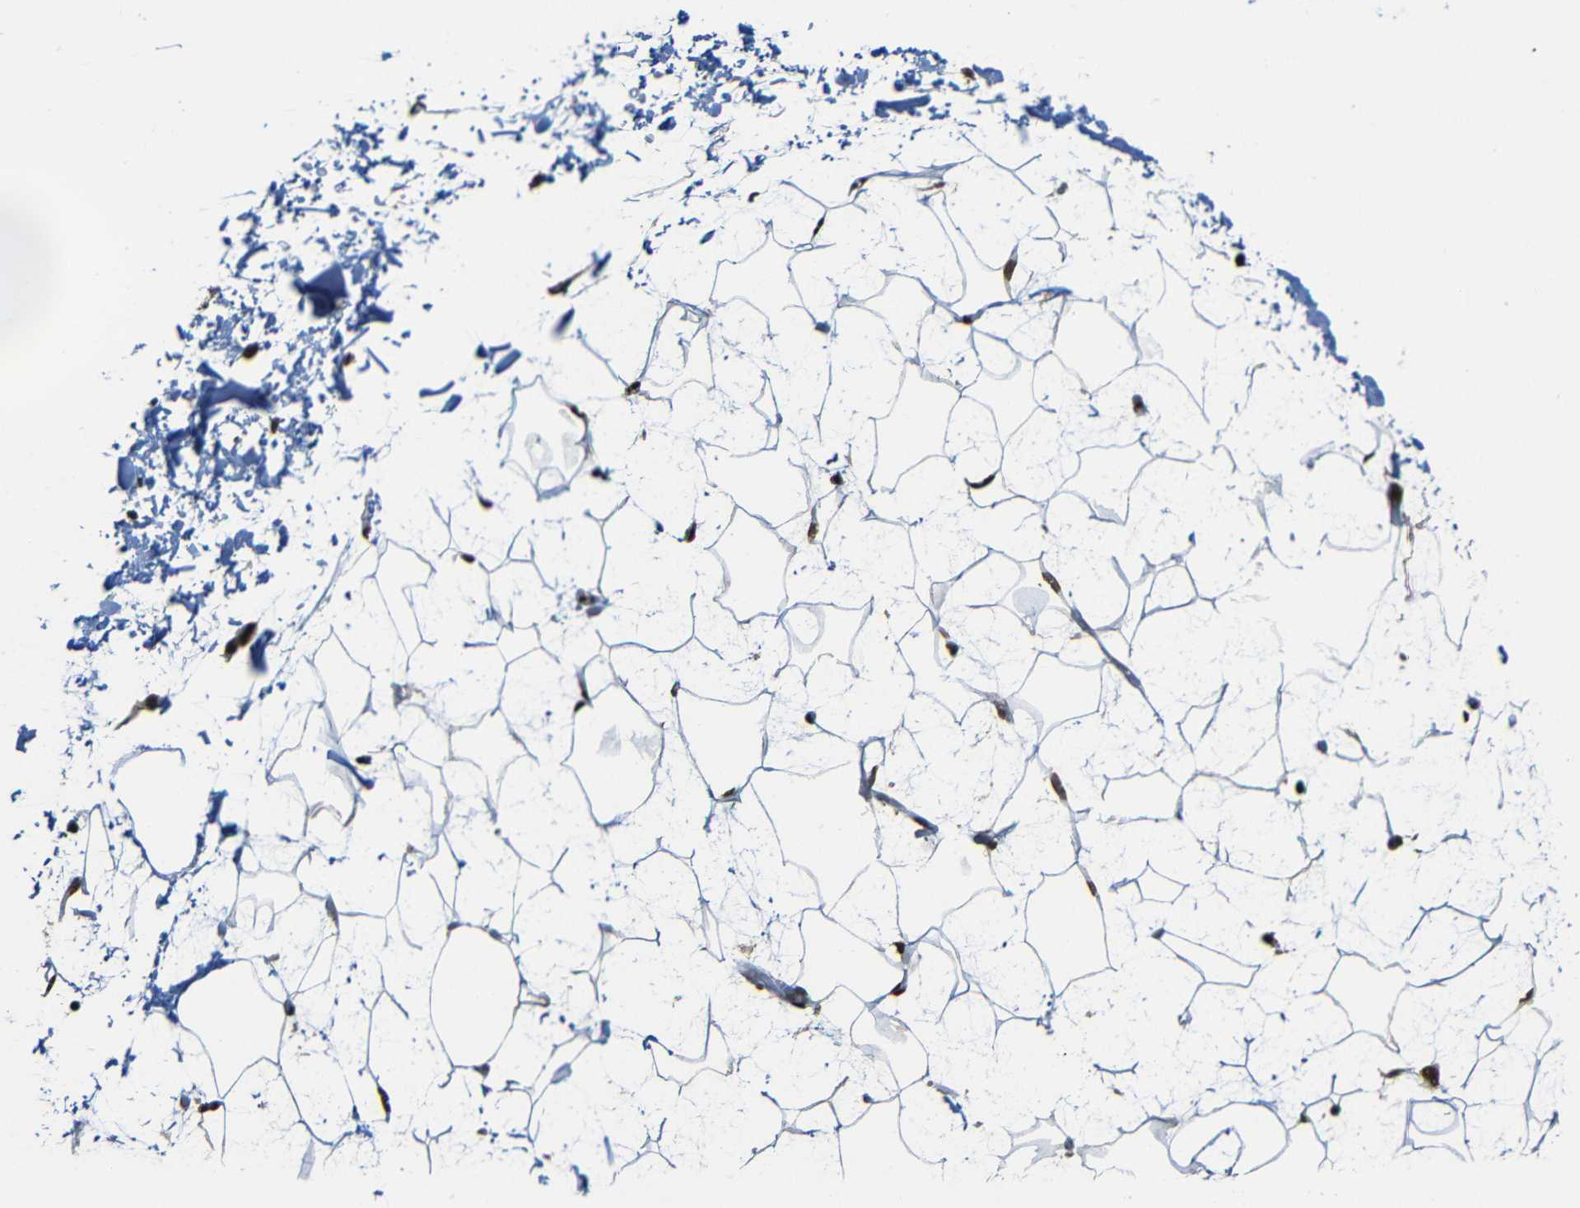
{"staining": {"intensity": "moderate", "quantity": ">75%", "location": "nuclear"}, "tissue": "adipose tissue", "cell_type": "Adipocytes", "image_type": "normal", "snomed": [{"axis": "morphology", "description": "Normal tissue, NOS"}, {"axis": "topography", "description": "Soft tissue"}], "caption": "Approximately >75% of adipocytes in normal adipose tissue show moderate nuclear protein staining as visualized by brown immunohistochemical staining.", "gene": "TCF7L2", "patient": {"sex": "male", "age": 72}}